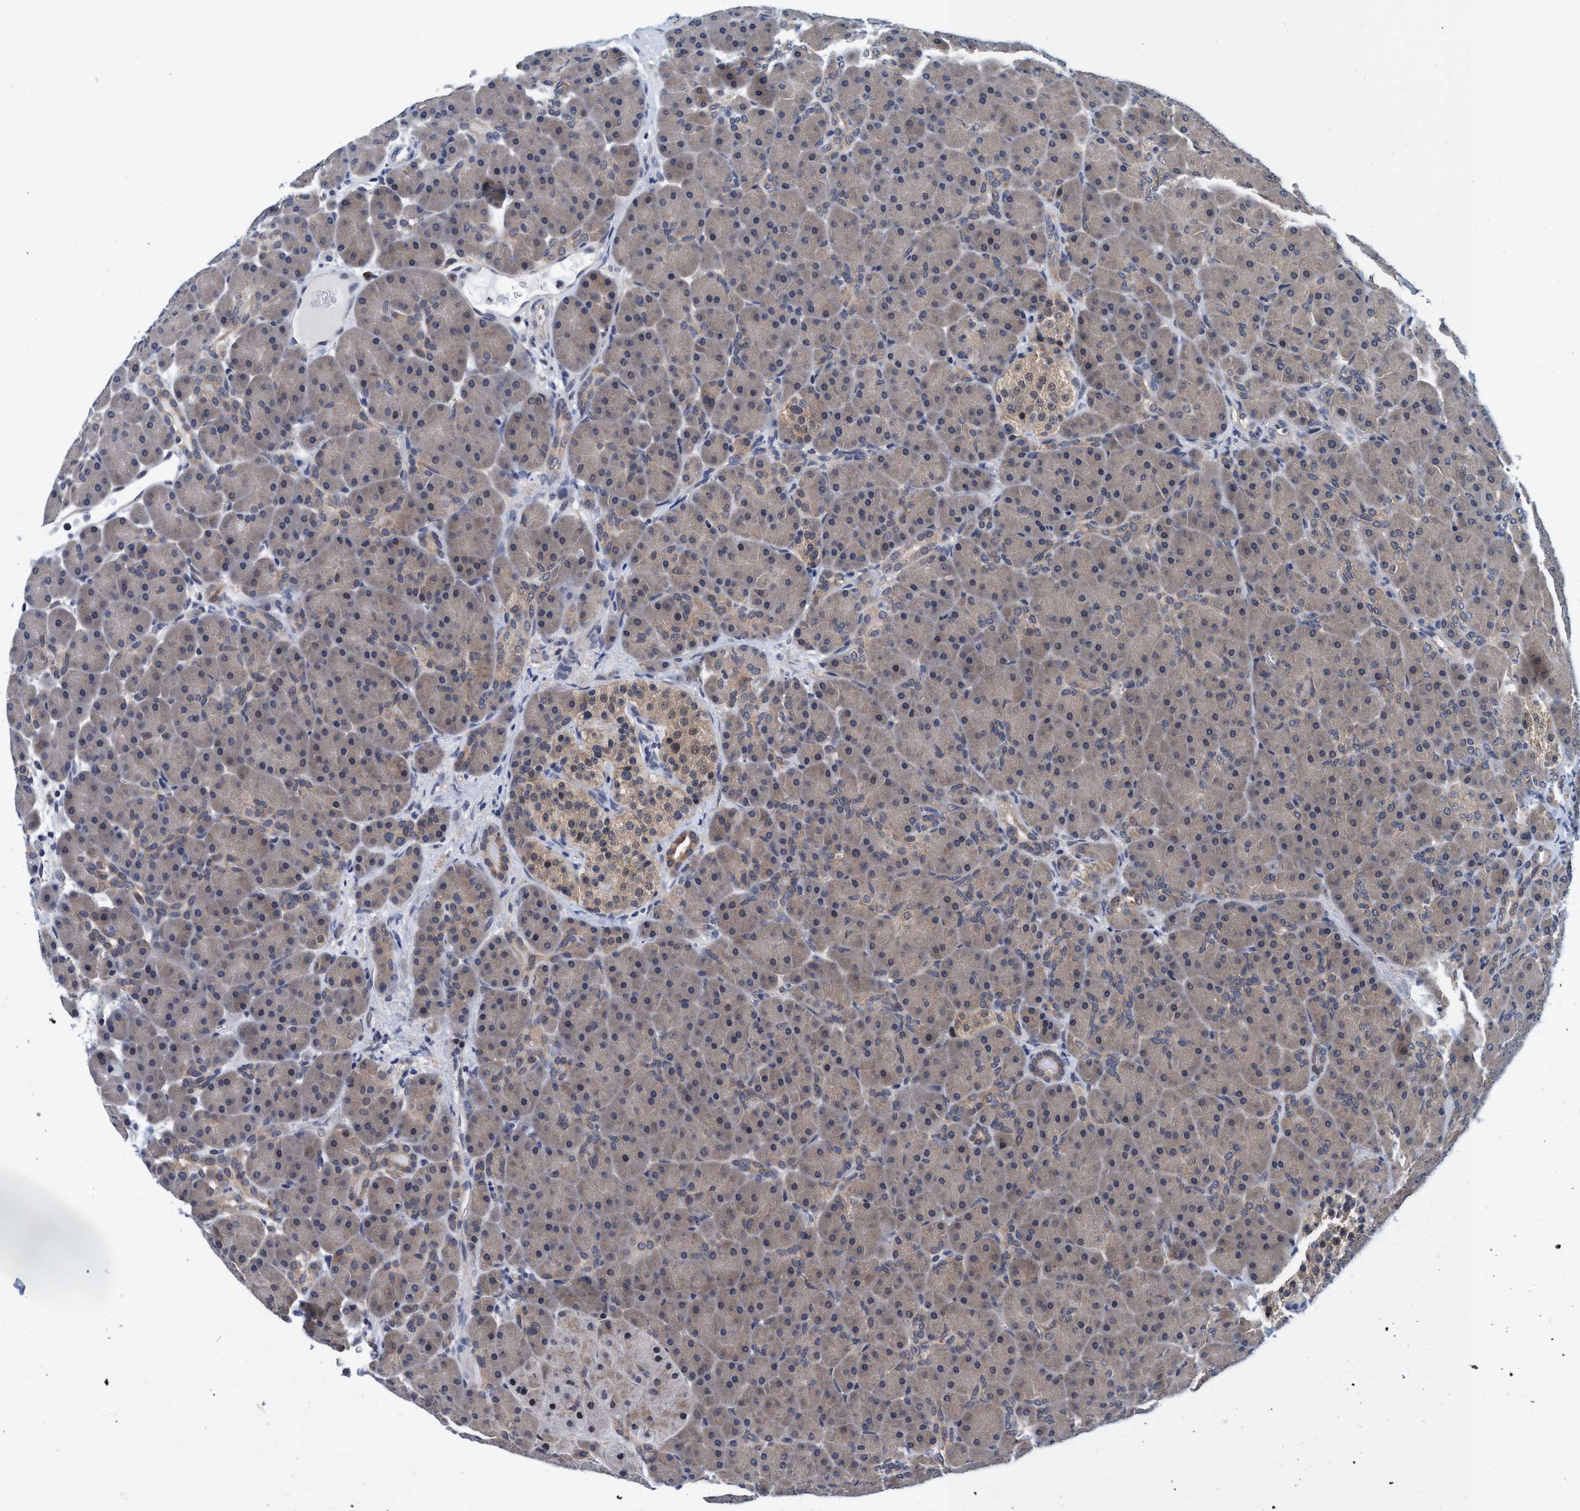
{"staining": {"intensity": "weak", "quantity": "25%-75%", "location": "cytoplasmic/membranous"}, "tissue": "pancreas", "cell_type": "Exocrine glandular cells", "image_type": "normal", "snomed": [{"axis": "morphology", "description": "Normal tissue, NOS"}, {"axis": "topography", "description": "Pancreas"}], "caption": "Immunohistochemical staining of normal pancreas displays low levels of weak cytoplasmic/membranous positivity in about 25%-75% of exocrine glandular cells.", "gene": "PSMD12", "patient": {"sex": "male", "age": 66}}